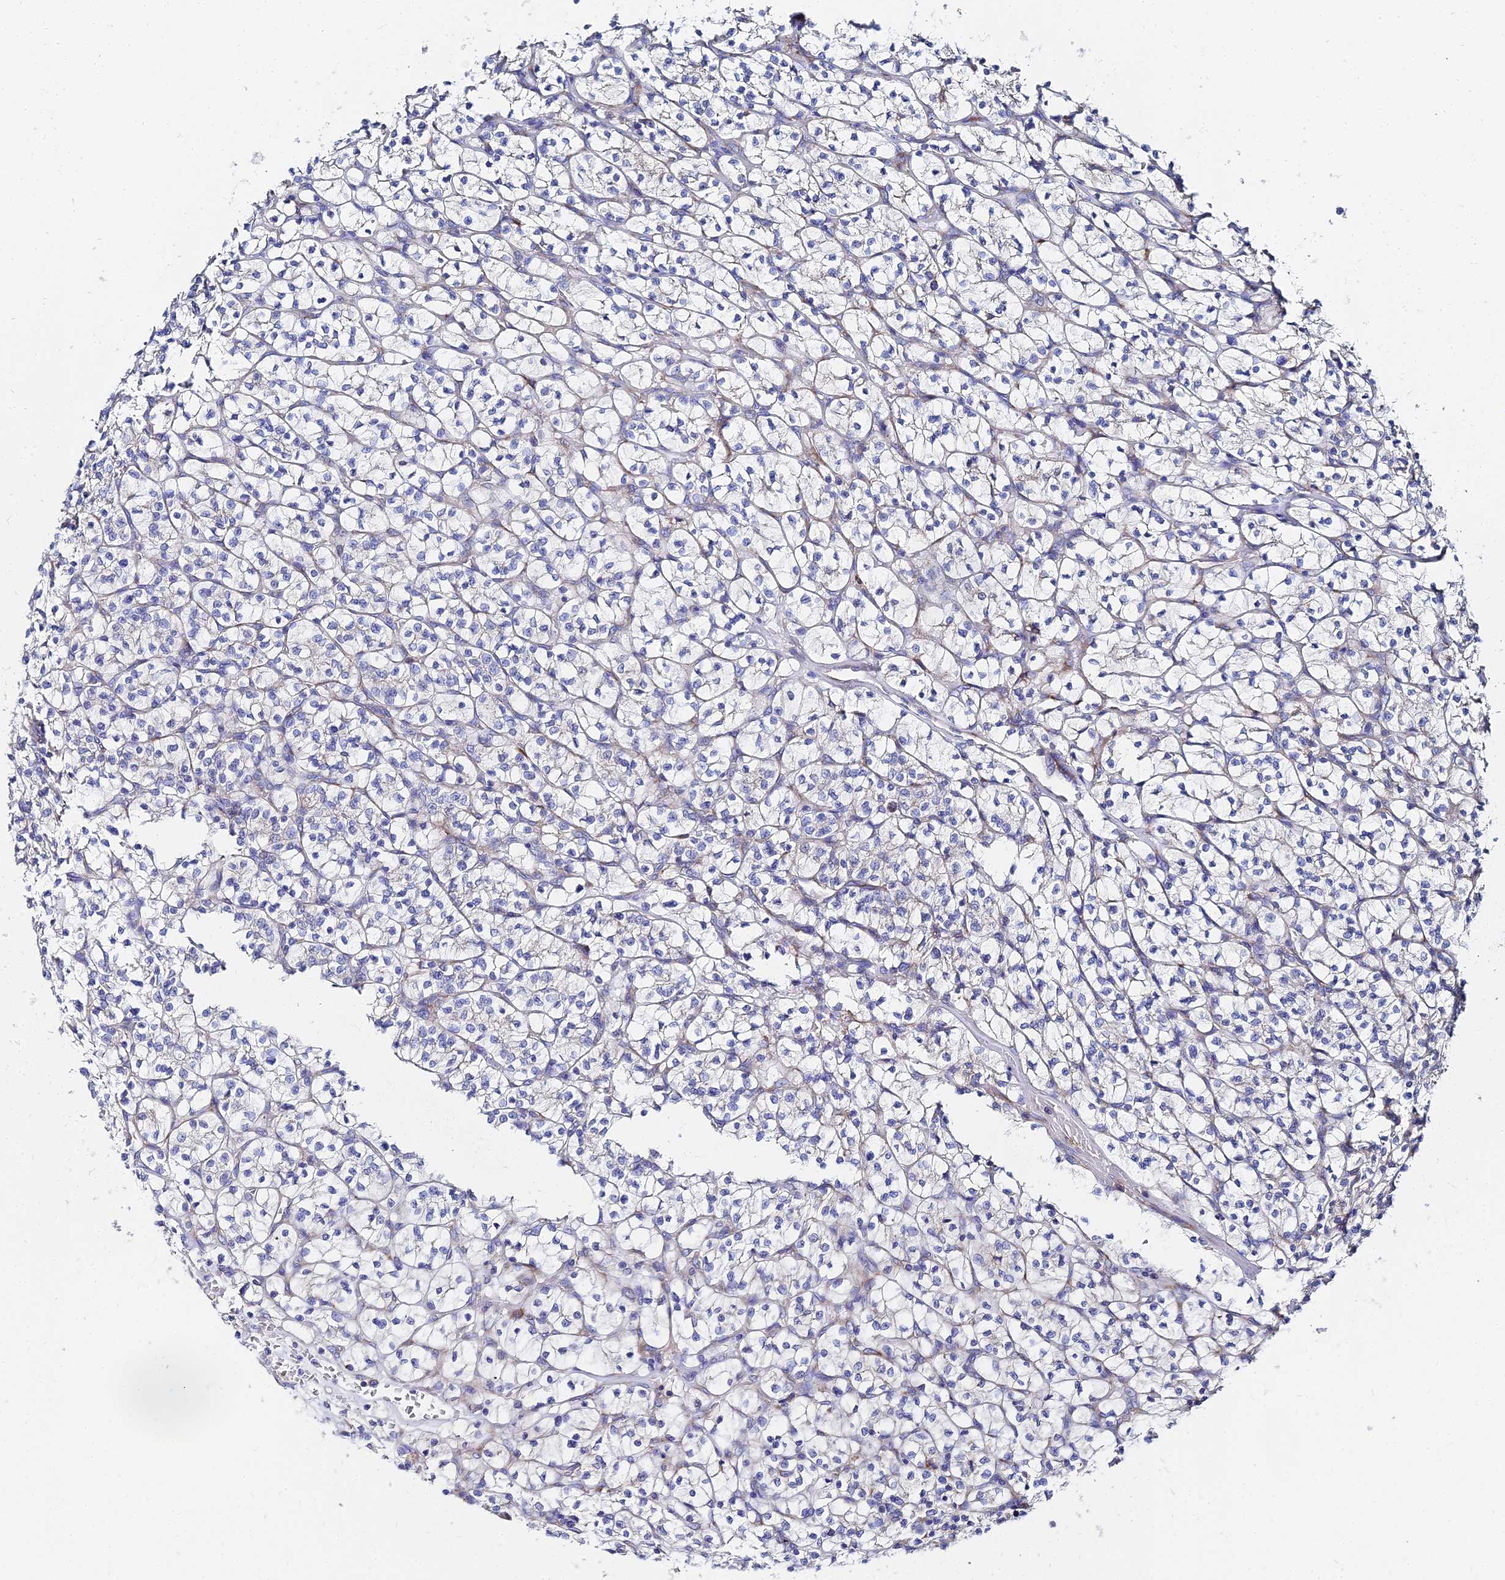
{"staining": {"intensity": "negative", "quantity": "none", "location": "none"}, "tissue": "renal cancer", "cell_type": "Tumor cells", "image_type": "cancer", "snomed": [{"axis": "morphology", "description": "Adenocarcinoma, NOS"}, {"axis": "topography", "description": "Kidney"}], "caption": "An image of human adenocarcinoma (renal) is negative for staining in tumor cells. The staining is performed using DAB brown chromogen with nuclei counter-stained in using hematoxylin.", "gene": "PTTG1", "patient": {"sex": "female", "age": 64}}